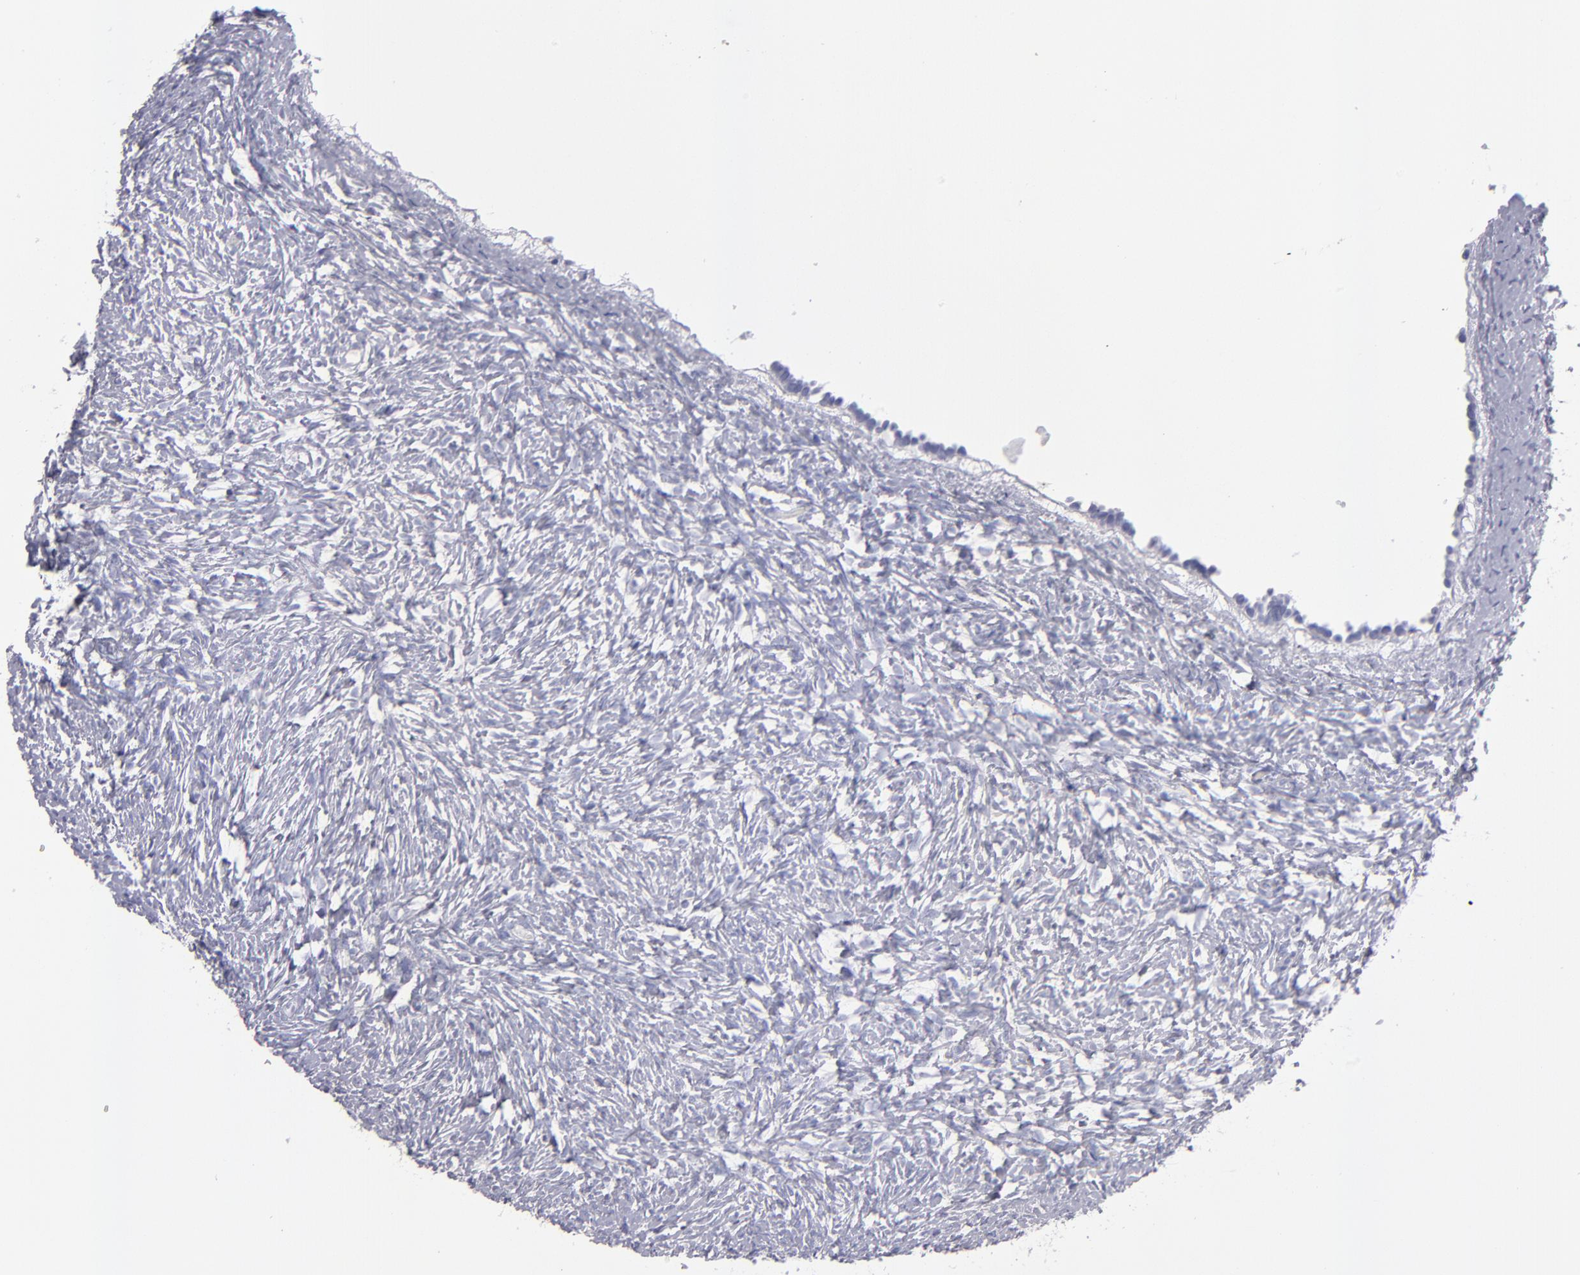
{"staining": {"intensity": "negative", "quantity": "none", "location": "none"}, "tissue": "ovary", "cell_type": "Follicle cells", "image_type": "normal", "snomed": [{"axis": "morphology", "description": "Normal tissue, NOS"}, {"axis": "topography", "description": "Ovary"}], "caption": "Follicle cells show no significant protein positivity in benign ovary. Brightfield microscopy of IHC stained with DAB (3,3'-diaminobenzidine) (brown) and hematoxylin (blue), captured at high magnification.", "gene": "MB", "patient": {"sex": "female", "age": 35}}